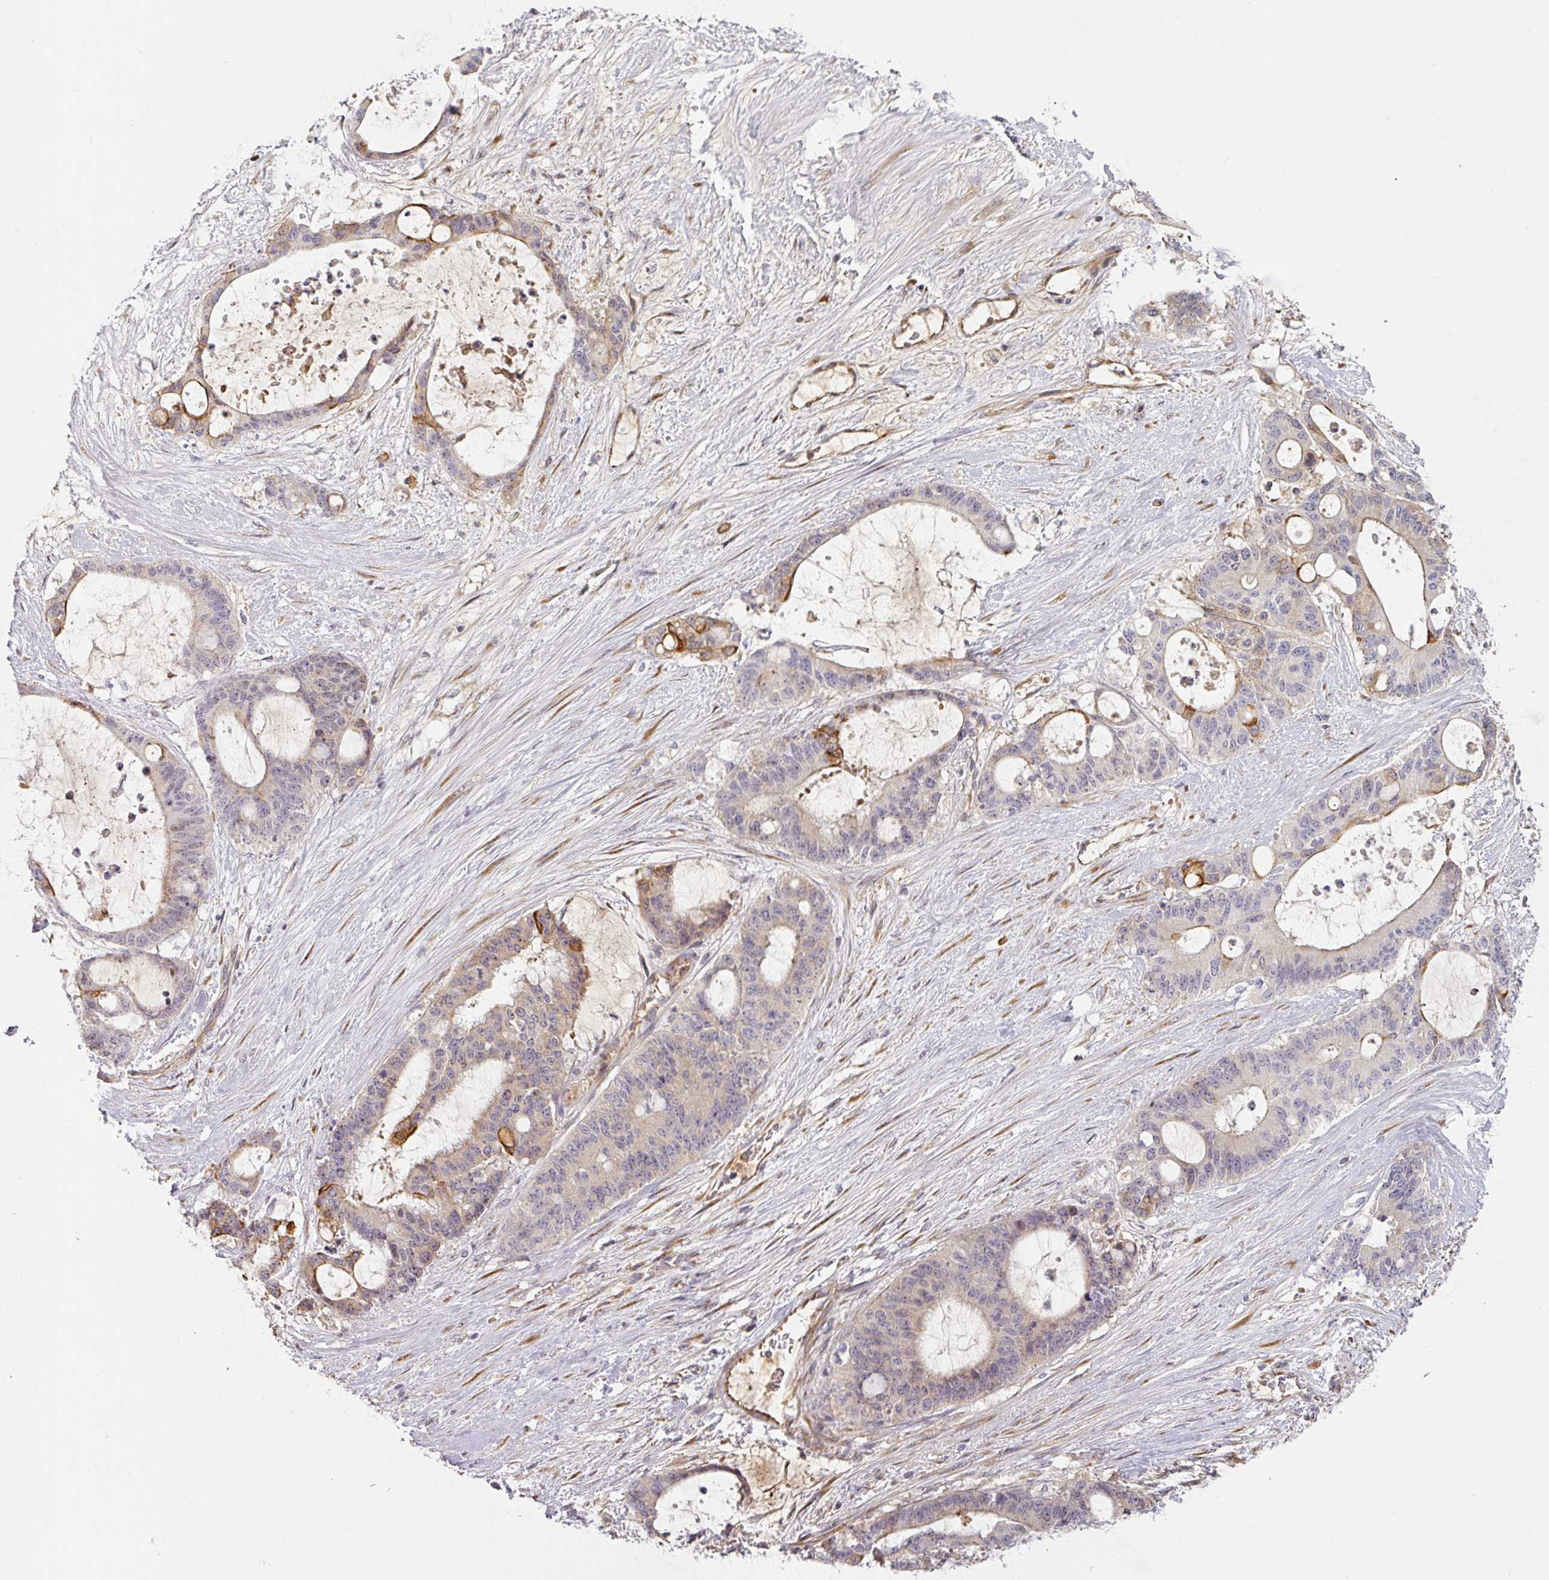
{"staining": {"intensity": "strong", "quantity": "<25%", "location": "cytoplasmic/membranous"}, "tissue": "liver cancer", "cell_type": "Tumor cells", "image_type": "cancer", "snomed": [{"axis": "morphology", "description": "Normal tissue, NOS"}, {"axis": "morphology", "description": "Cholangiocarcinoma"}, {"axis": "topography", "description": "Liver"}, {"axis": "topography", "description": "Peripheral nerve tissue"}], "caption": "Liver cancer tissue displays strong cytoplasmic/membranous expression in approximately <25% of tumor cells, visualized by immunohistochemistry.", "gene": "CEP78", "patient": {"sex": "female", "age": 73}}